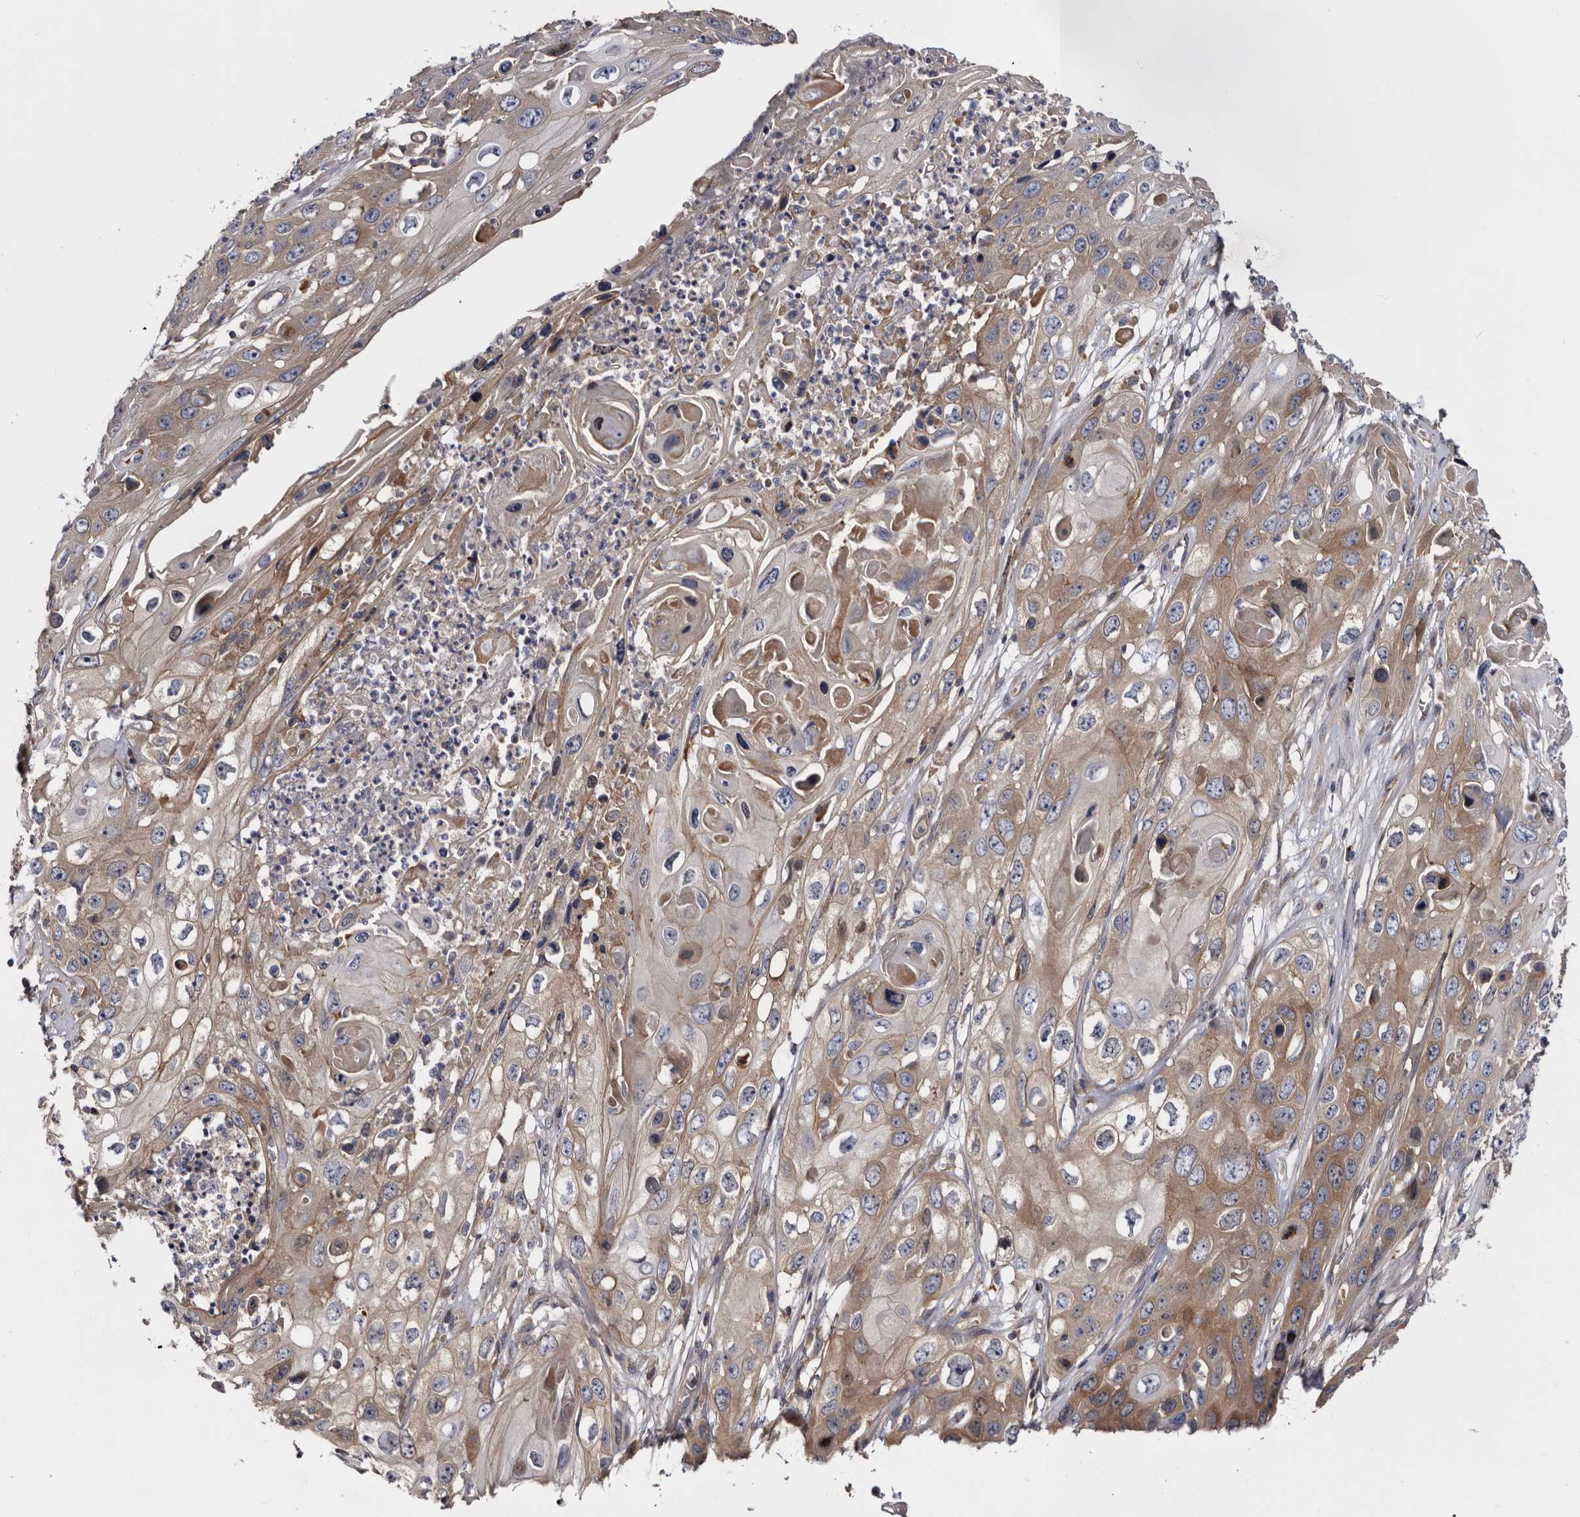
{"staining": {"intensity": "moderate", "quantity": ">75%", "location": "cytoplasmic/membranous"}, "tissue": "skin cancer", "cell_type": "Tumor cells", "image_type": "cancer", "snomed": [{"axis": "morphology", "description": "Squamous cell carcinoma, NOS"}, {"axis": "topography", "description": "Skin"}], "caption": "Protein expression analysis of human skin squamous cell carcinoma reveals moderate cytoplasmic/membranous staining in about >75% of tumor cells.", "gene": "TSPAN17", "patient": {"sex": "male", "age": 55}}